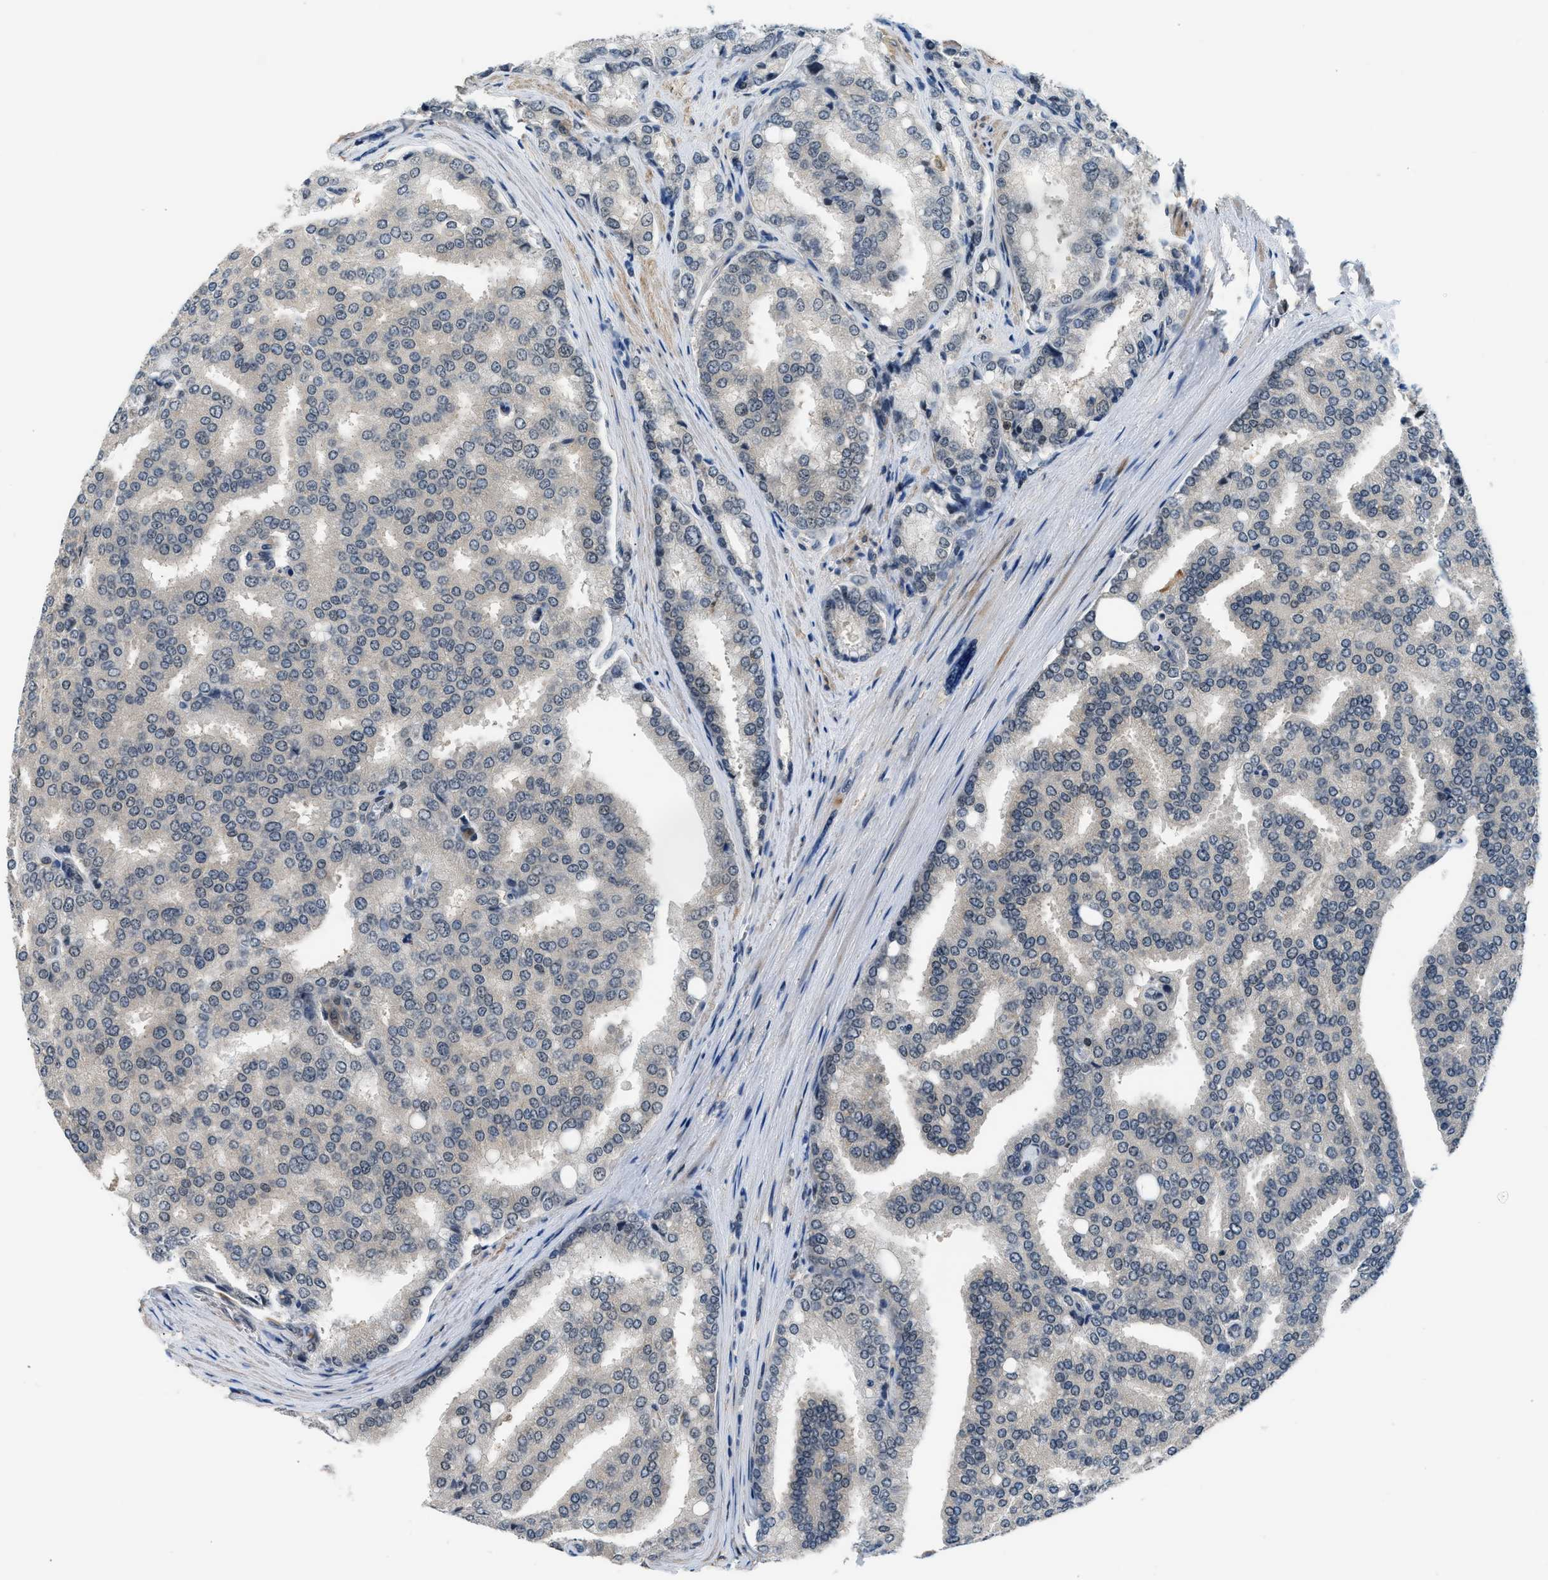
{"staining": {"intensity": "weak", "quantity": "<25%", "location": "nuclear"}, "tissue": "prostate cancer", "cell_type": "Tumor cells", "image_type": "cancer", "snomed": [{"axis": "morphology", "description": "Adenocarcinoma, High grade"}, {"axis": "topography", "description": "Prostate"}], "caption": "Human prostate adenocarcinoma (high-grade) stained for a protein using immunohistochemistry (IHC) demonstrates no positivity in tumor cells.", "gene": "MTMR1", "patient": {"sex": "male", "age": 50}}